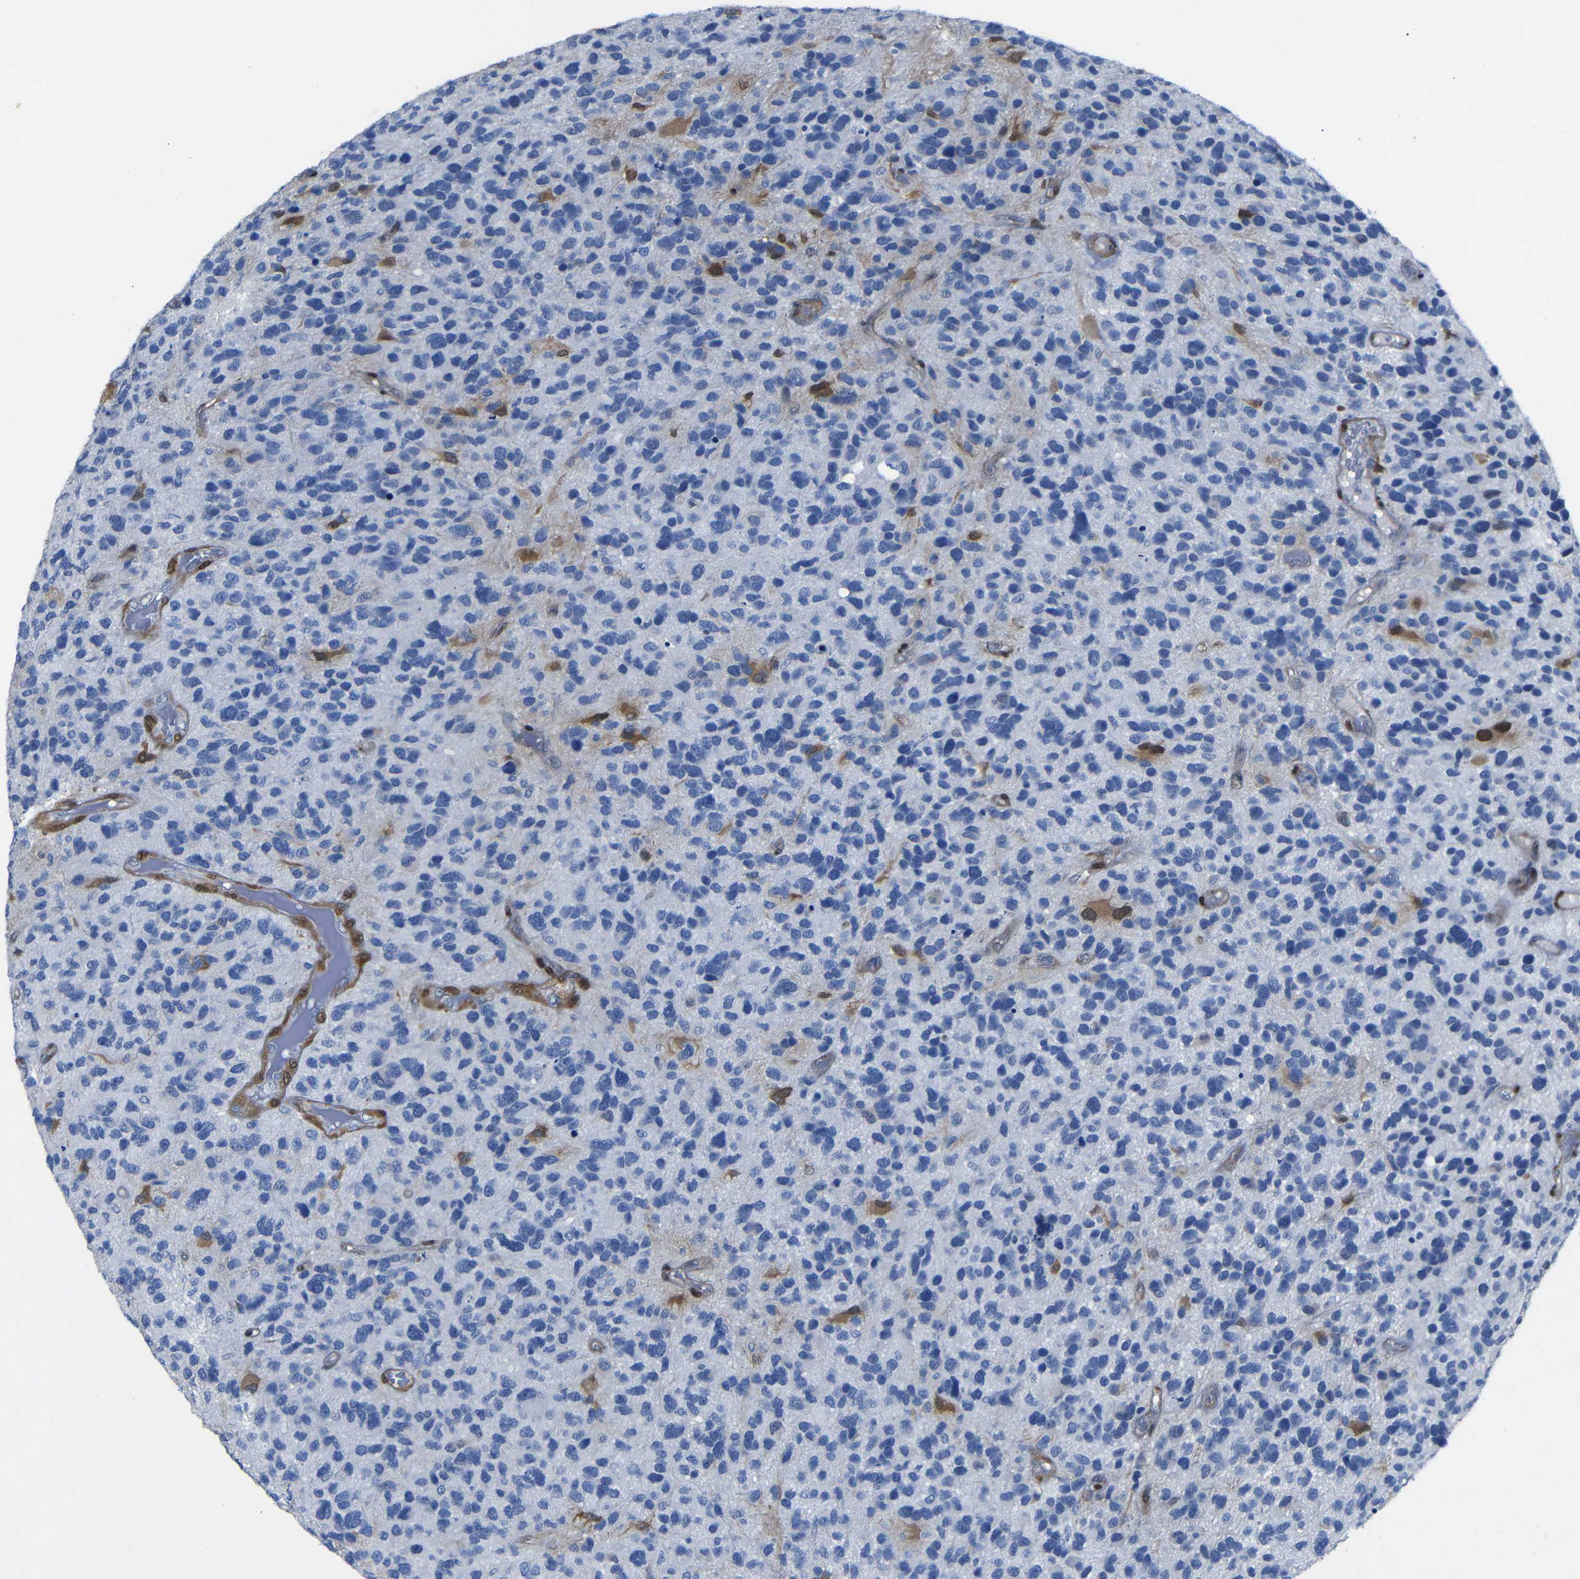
{"staining": {"intensity": "negative", "quantity": "none", "location": "none"}, "tissue": "glioma", "cell_type": "Tumor cells", "image_type": "cancer", "snomed": [{"axis": "morphology", "description": "Glioma, malignant, High grade"}, {"axis": "topography", "description": "Brain"}], "caption": "Tumor cells are negative for brown protein staining in high-grade glioma (malignant).", "gene": "YAP1", "patient": {"sex": "female", "age": 58}}